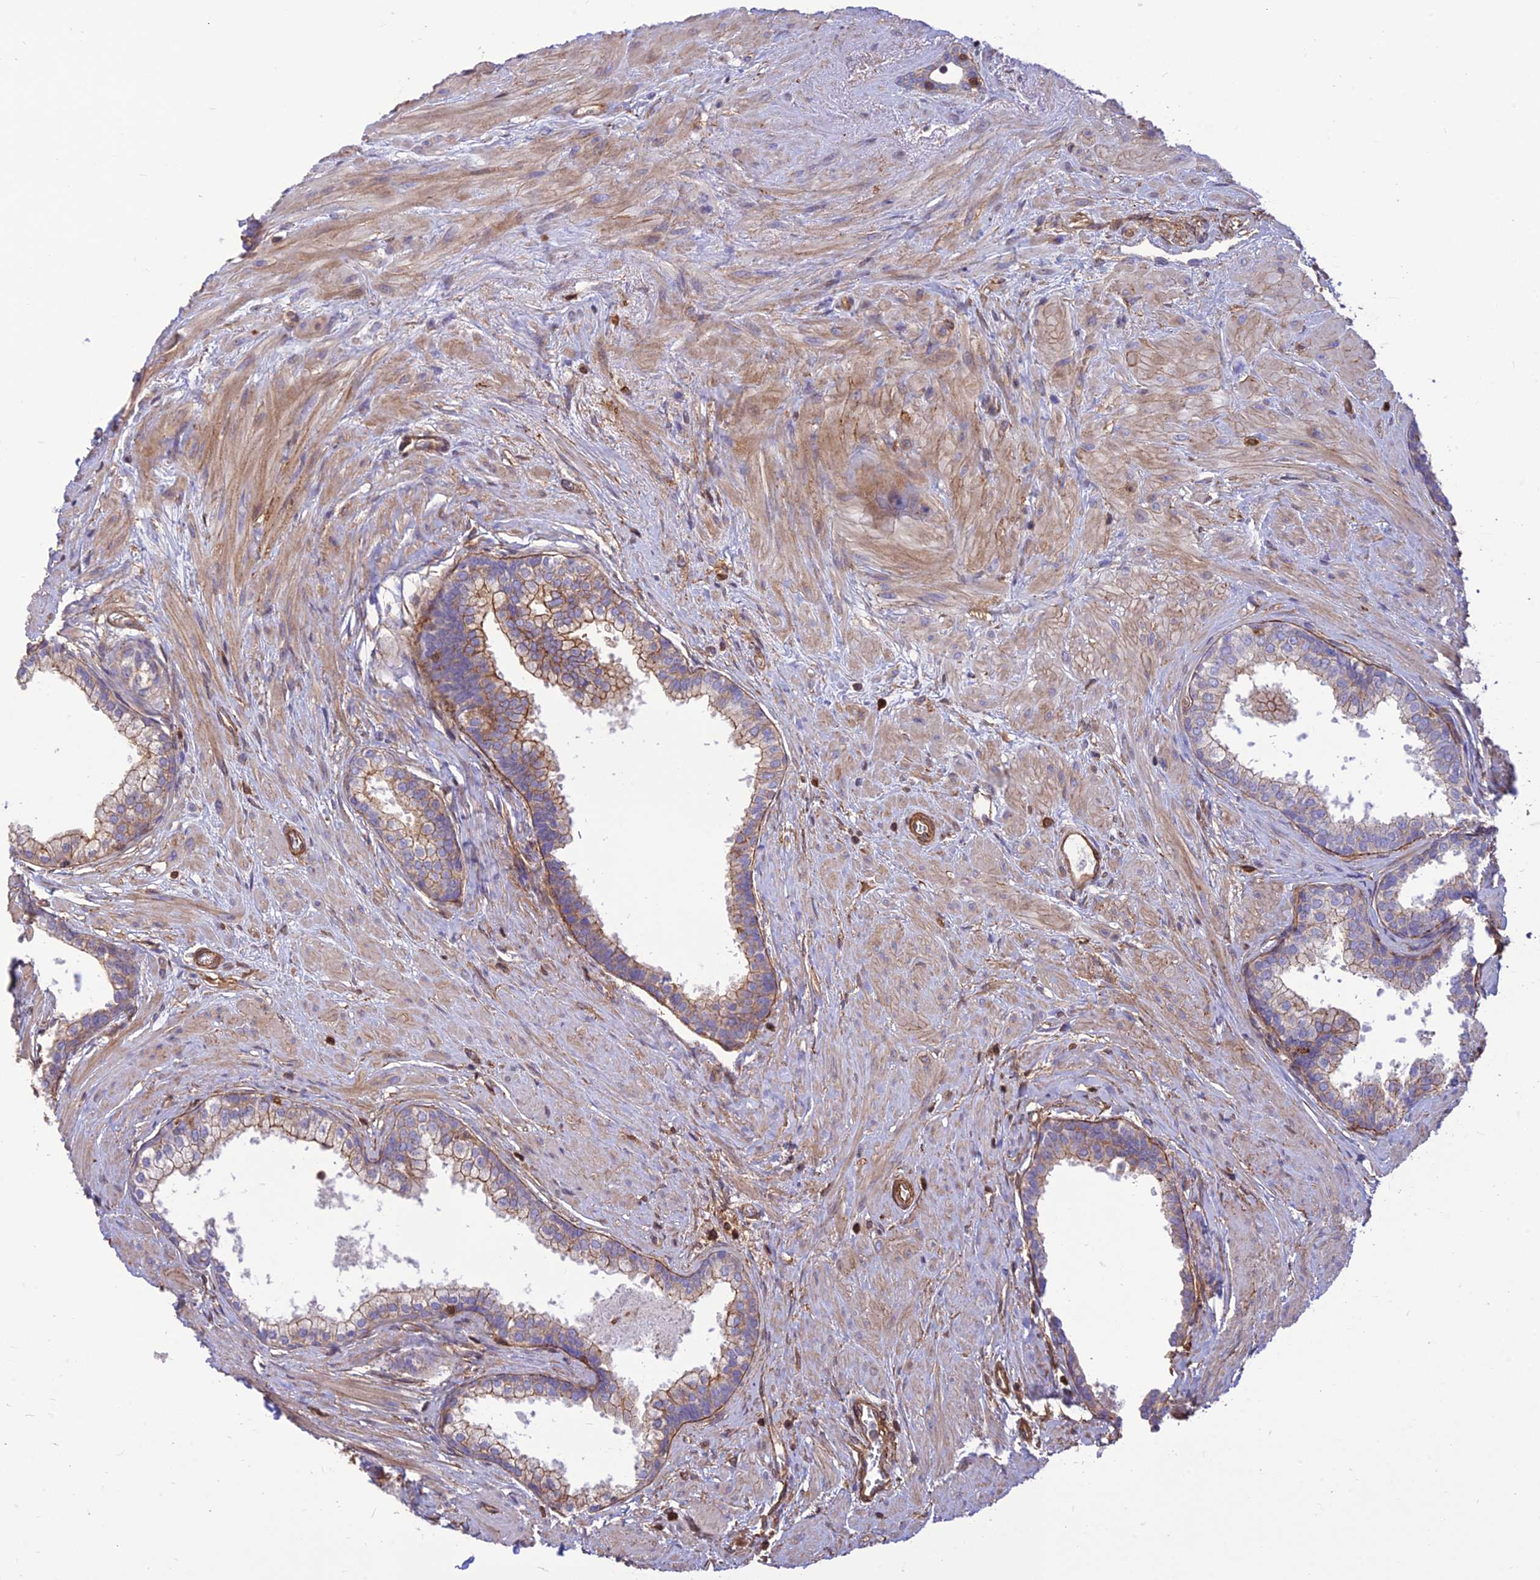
{"staining": {"intensity": "moderate", "quantity": "<25%", "location": "cytoplasmic/membranous"}, "tissue": "prostate", "cell_type": "Glandular cells", "image_type": "normal", "snomed": [{"axis": "morphology", "description": "Normal tissue, NOS"}, {"axis": "topography", "description": "Prostate"}], "caption": "About <25% of glandular cells in normal human prostate show moderate cytoplasmic/membranous protein positivity as visualized by brown immunohistochemical staining.", "gene": "HPSE2", "patient": {"sex": "male", "age": 57}}